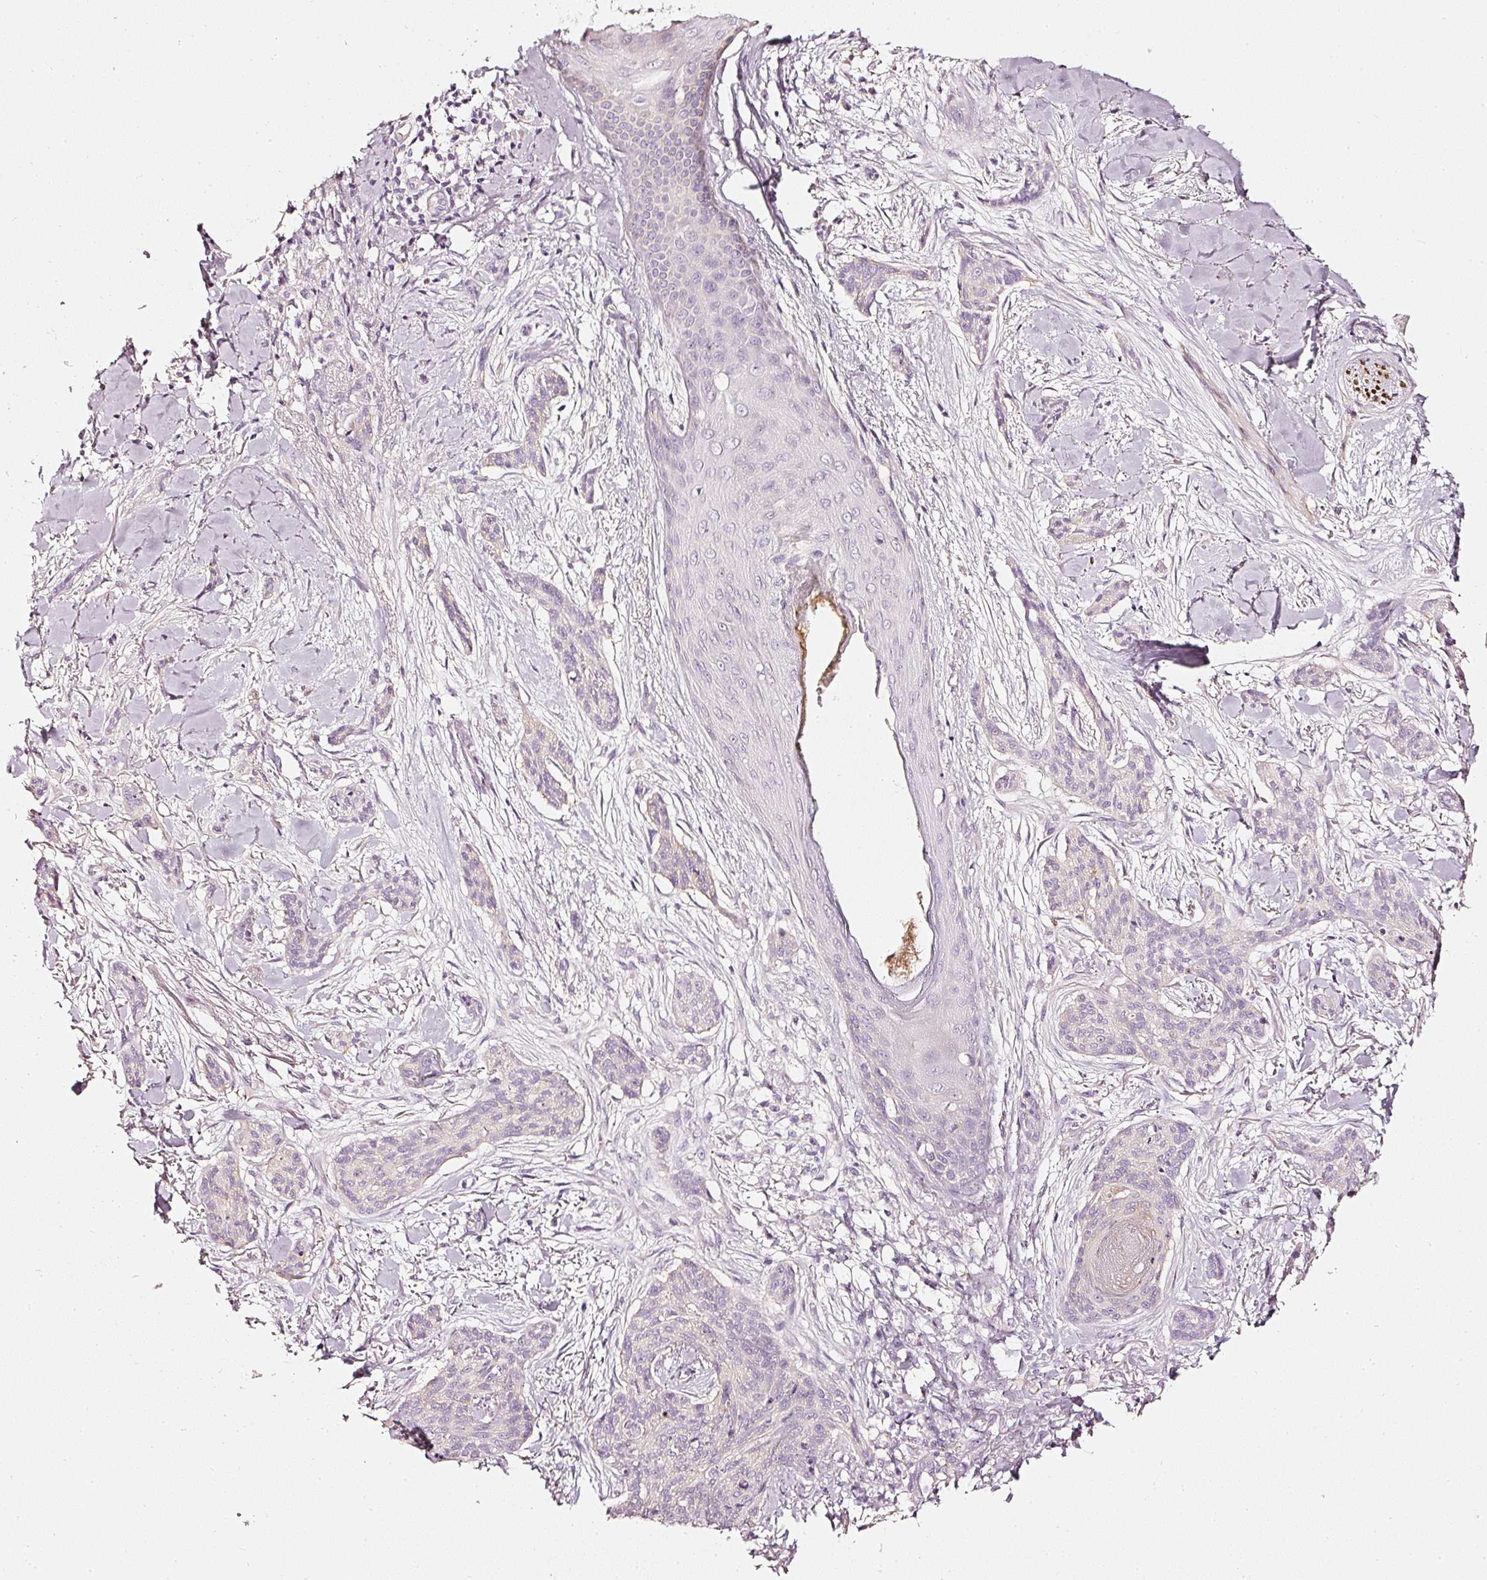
{"staining": {"intensity": "negative", "quantity": "none", "location": "none"}, "tissue": "skin cancer", "cell_type": "Tumor cells", "image_type": "cancer", "snomed": [{"axis": "morphology", "description": "Basal cell carcinoma"}, {"axis": "topography", "description": "Skin"}], "caption": "The micrograph shows no significant positivity in tumor cells of skin cancer.", "gene": "CNP", "patient": {"sex": "male", "age": 52}}